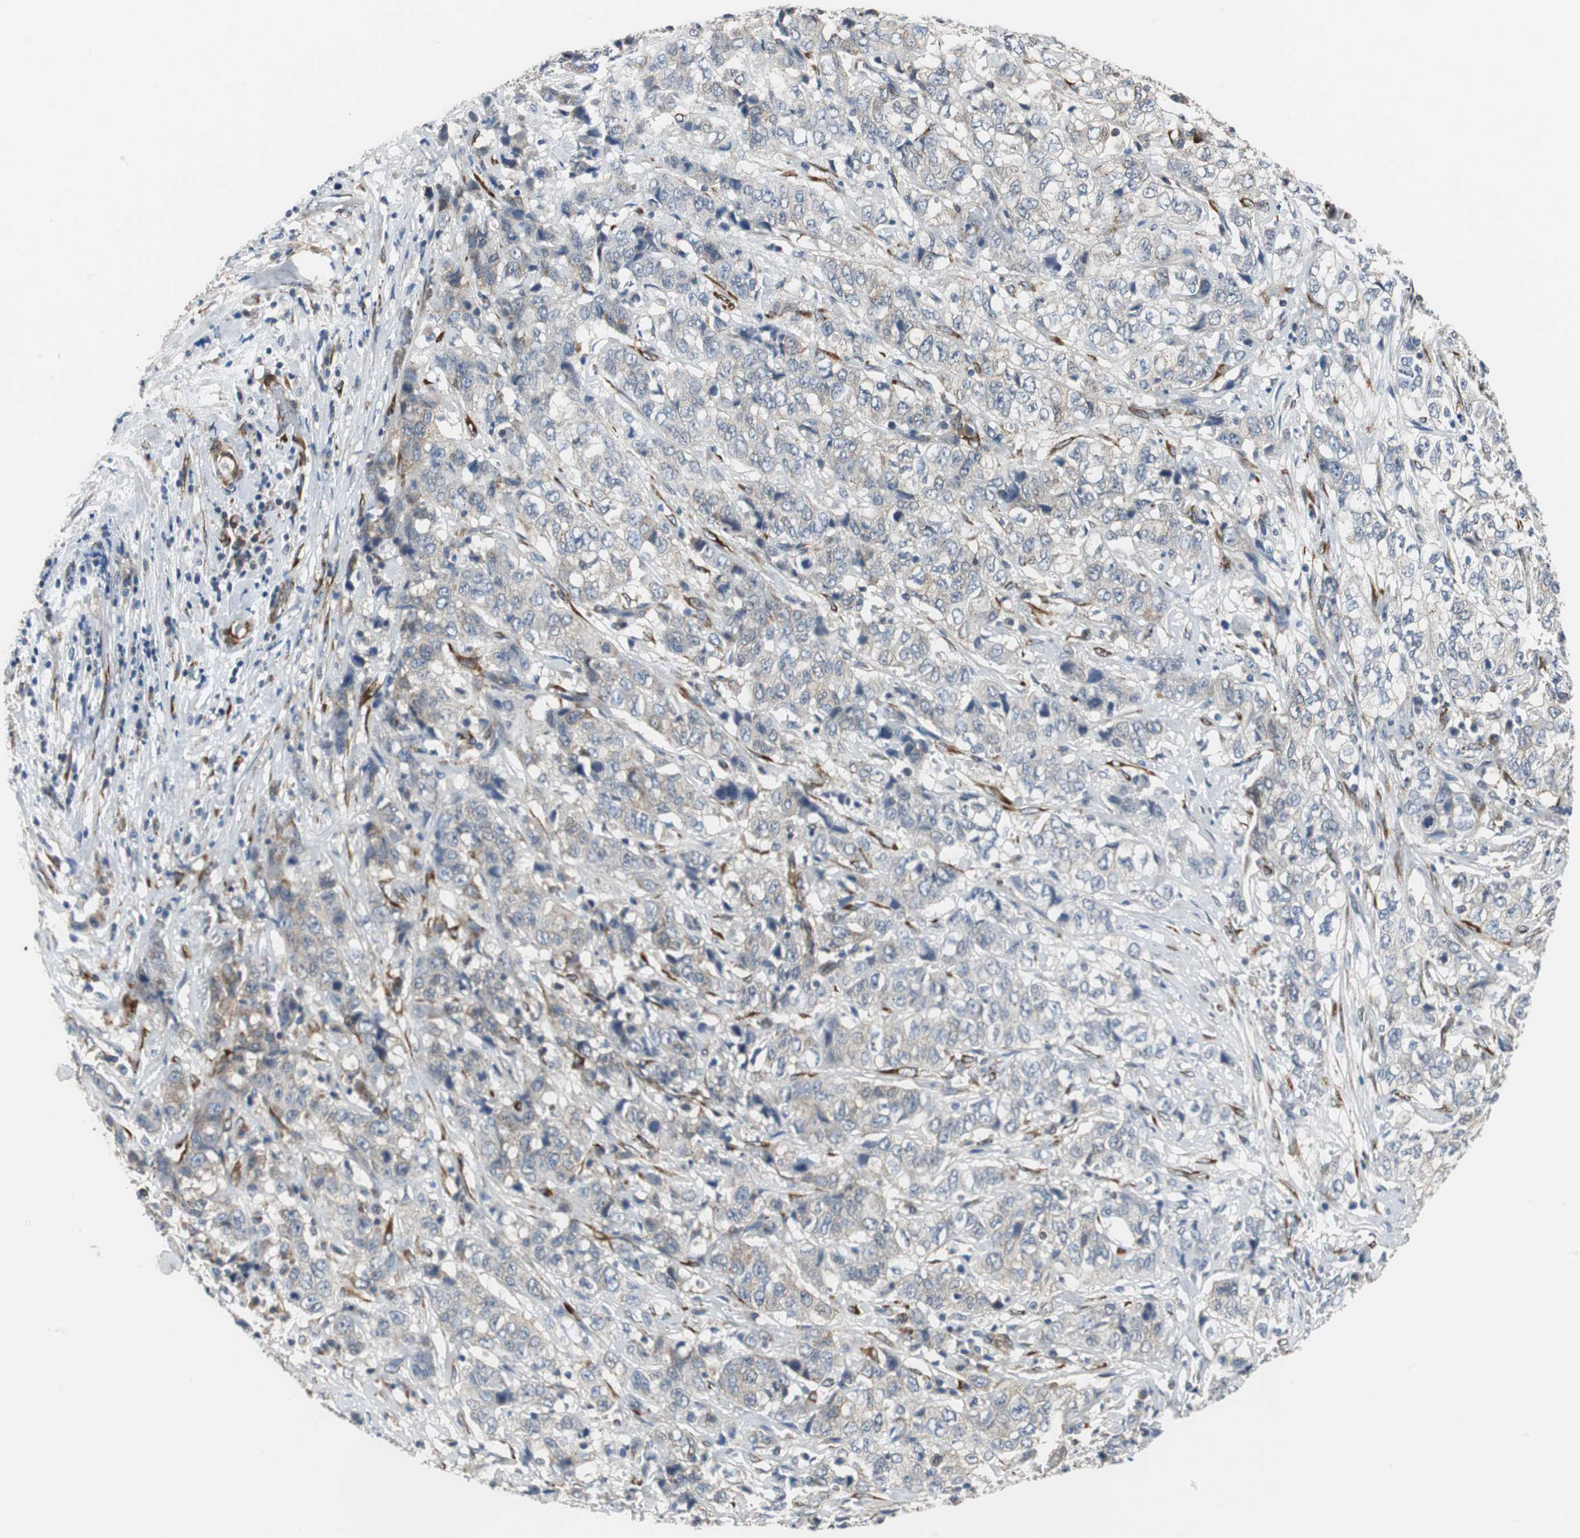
{"staining": {"intensity": "weak", "quantity": "<25%", "location": "cytoplasmic/membranous"}, "tissue": "stomach cancer", "cell_type": "Tumor cells", "image_type": "cancer", "snomed": [{"axis": "morphology", "description": "Adenocarcinoma, NOS"}, {"axis": "topography", "description": "Stomach"}], "caption": "Tumor cells are negative for protein expression in human stomach adenocarcinoma.", "gene": "ISCU", "patient": {"sex": "male", "age": 48}}